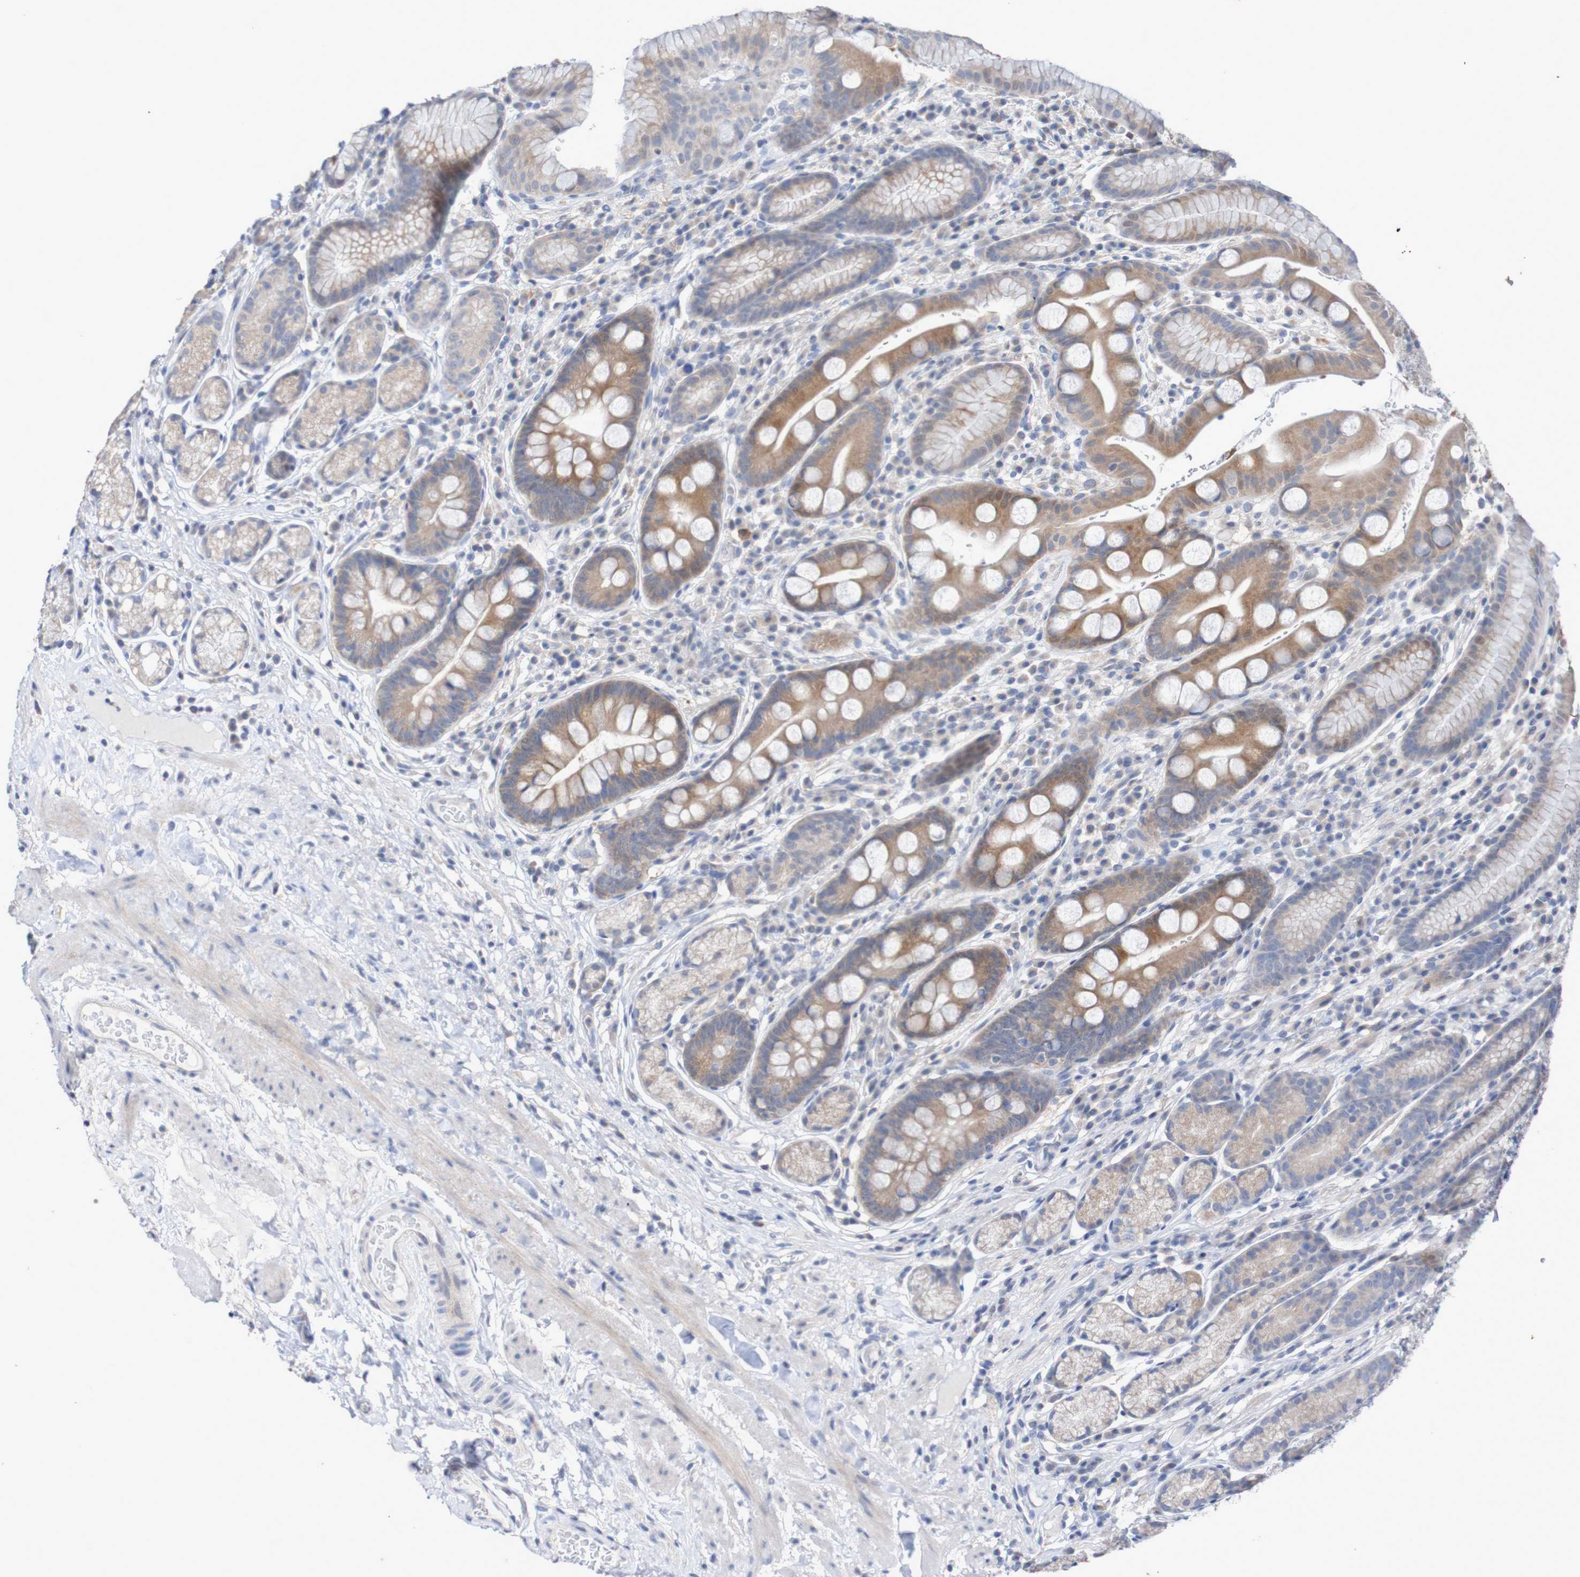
{"staining": {"intensity": "moderate", "quantity": "25%-75%", "location": "cytoplasmic/membranous"}, "tissue": "stomach", "cell_type": "Glandular cells", "image_type": "normal", "snomed": [{"axis": "morphology", "description": "Normal tissue, NOS"}, {"axis": "topography", "description": "Stomach, lower"}], "caption": "Human stomach stained with a brown dye exhibits moderate cytoplasmic/membranous positive positivity in approximately 25%-75% of glandular cells.", "gene": "C3orf18", "patient": {"sex": "male", "age": 52}}